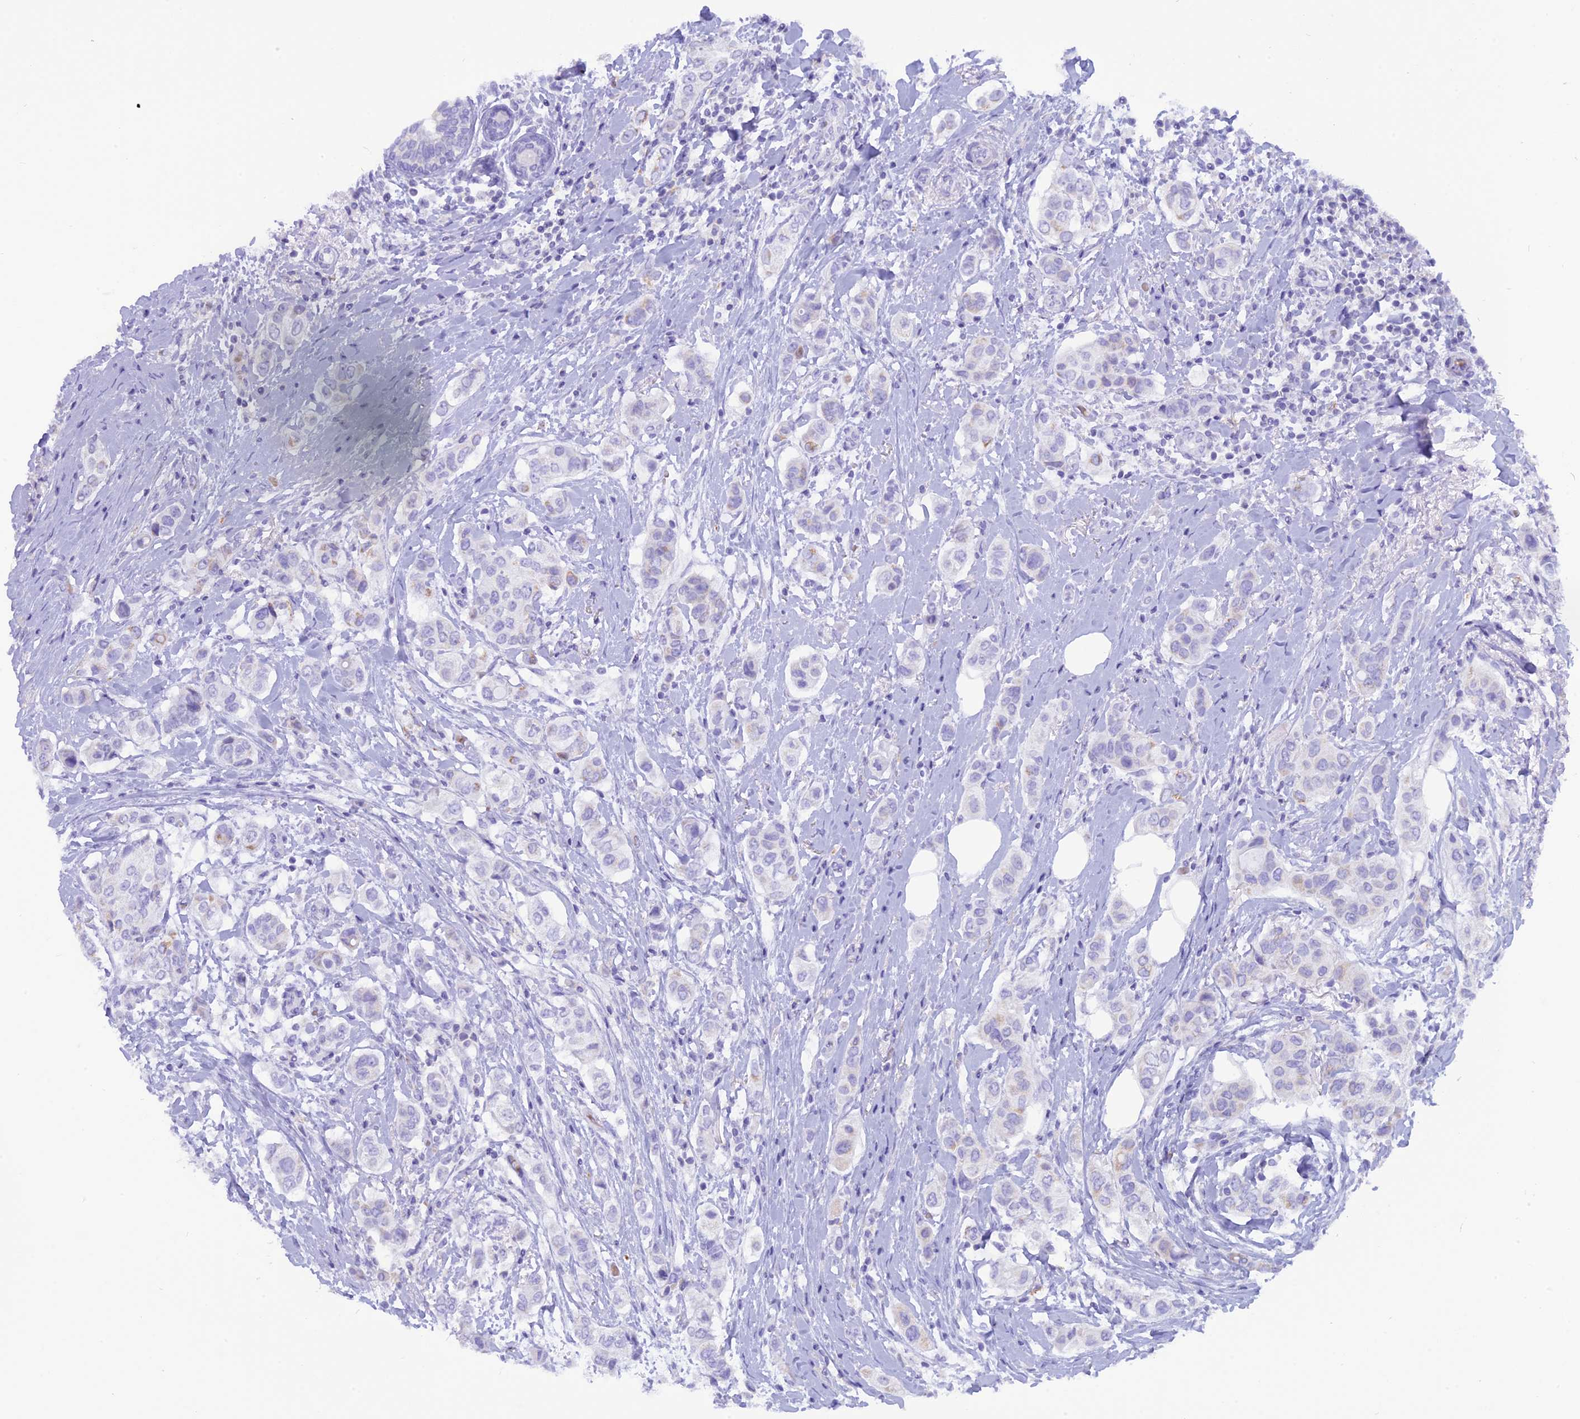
{"staining": {"intensity": "negative", "quantity": "none", "location": "none"}, "tissue": "breast cancer", "cell_type": "Tumor cells", "image_type": "cancer", "snomed": [{"axis": "morphology", "description": "Lobular carcinoma"}, {"axis": "topography", "description": "Breast"}], "caption": "IHC micrograph of human lobular carcinoma (breast) stained for a protein (brown), which exhibits no staining in tumor cells.", "gene": "GLYATL1", "patient": {"sex": "female", "age": 51}}